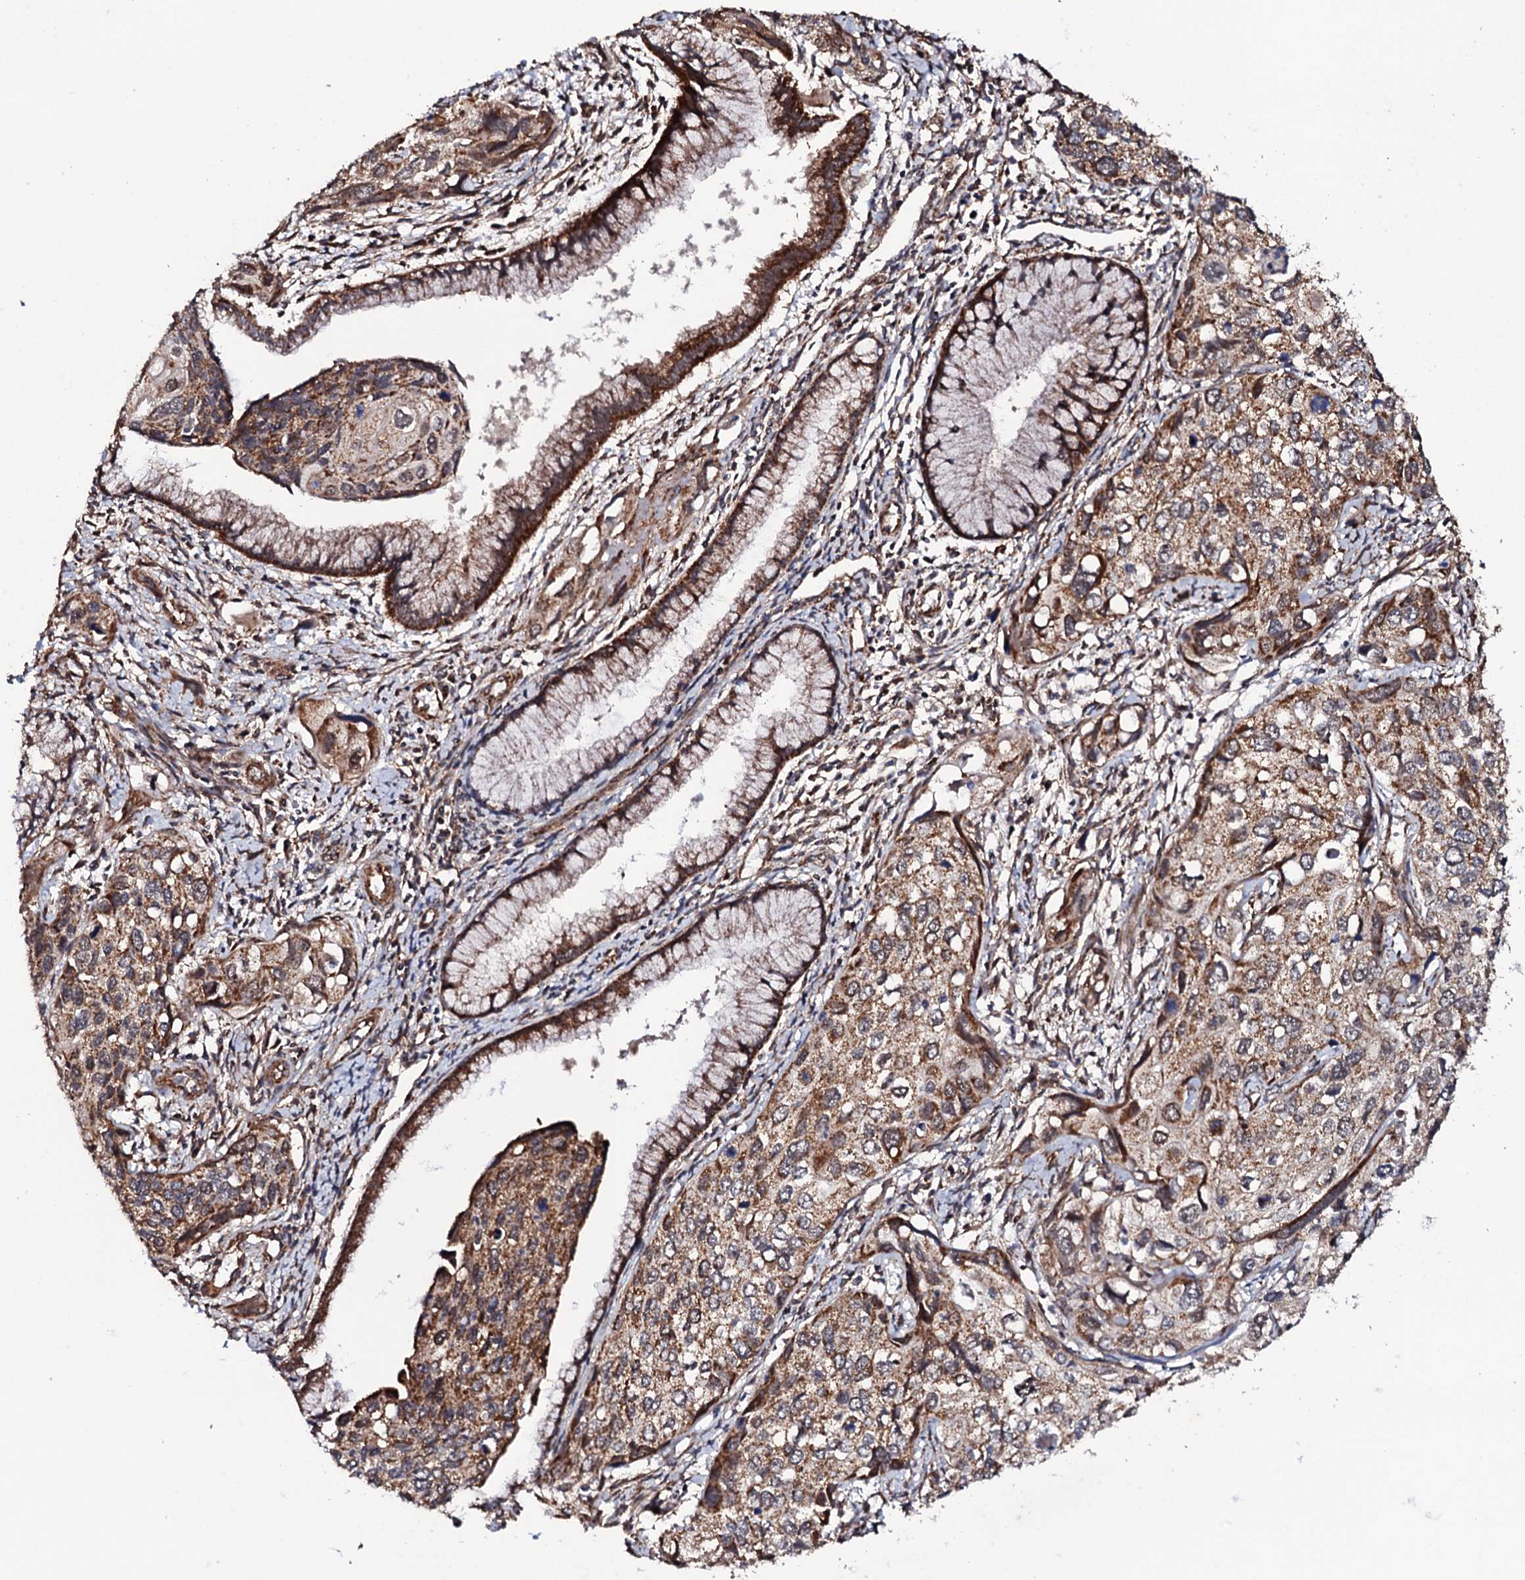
{"staining": {"intensity": "moderate", "quantity": ">75%", "location": "cytoplasmic/membranous"}, "tissue": "cervical cancer", "cell_type": "Tumor cells", "image_type": "cancer", "snomed": [{"axis": "morphology", "description": "Squamous cell carcinoma, NOS"}, {"axis": "topography", "description": "Cervix"}], "caption": "Approximately >75% of tumor cells in human cervical cancer show moderate cytoplasmic/membranous protein staining as visualized by brown immunohistochemical staining.", "gene": "MTIF3", "patient": {"sex": "female", "age": 55}}